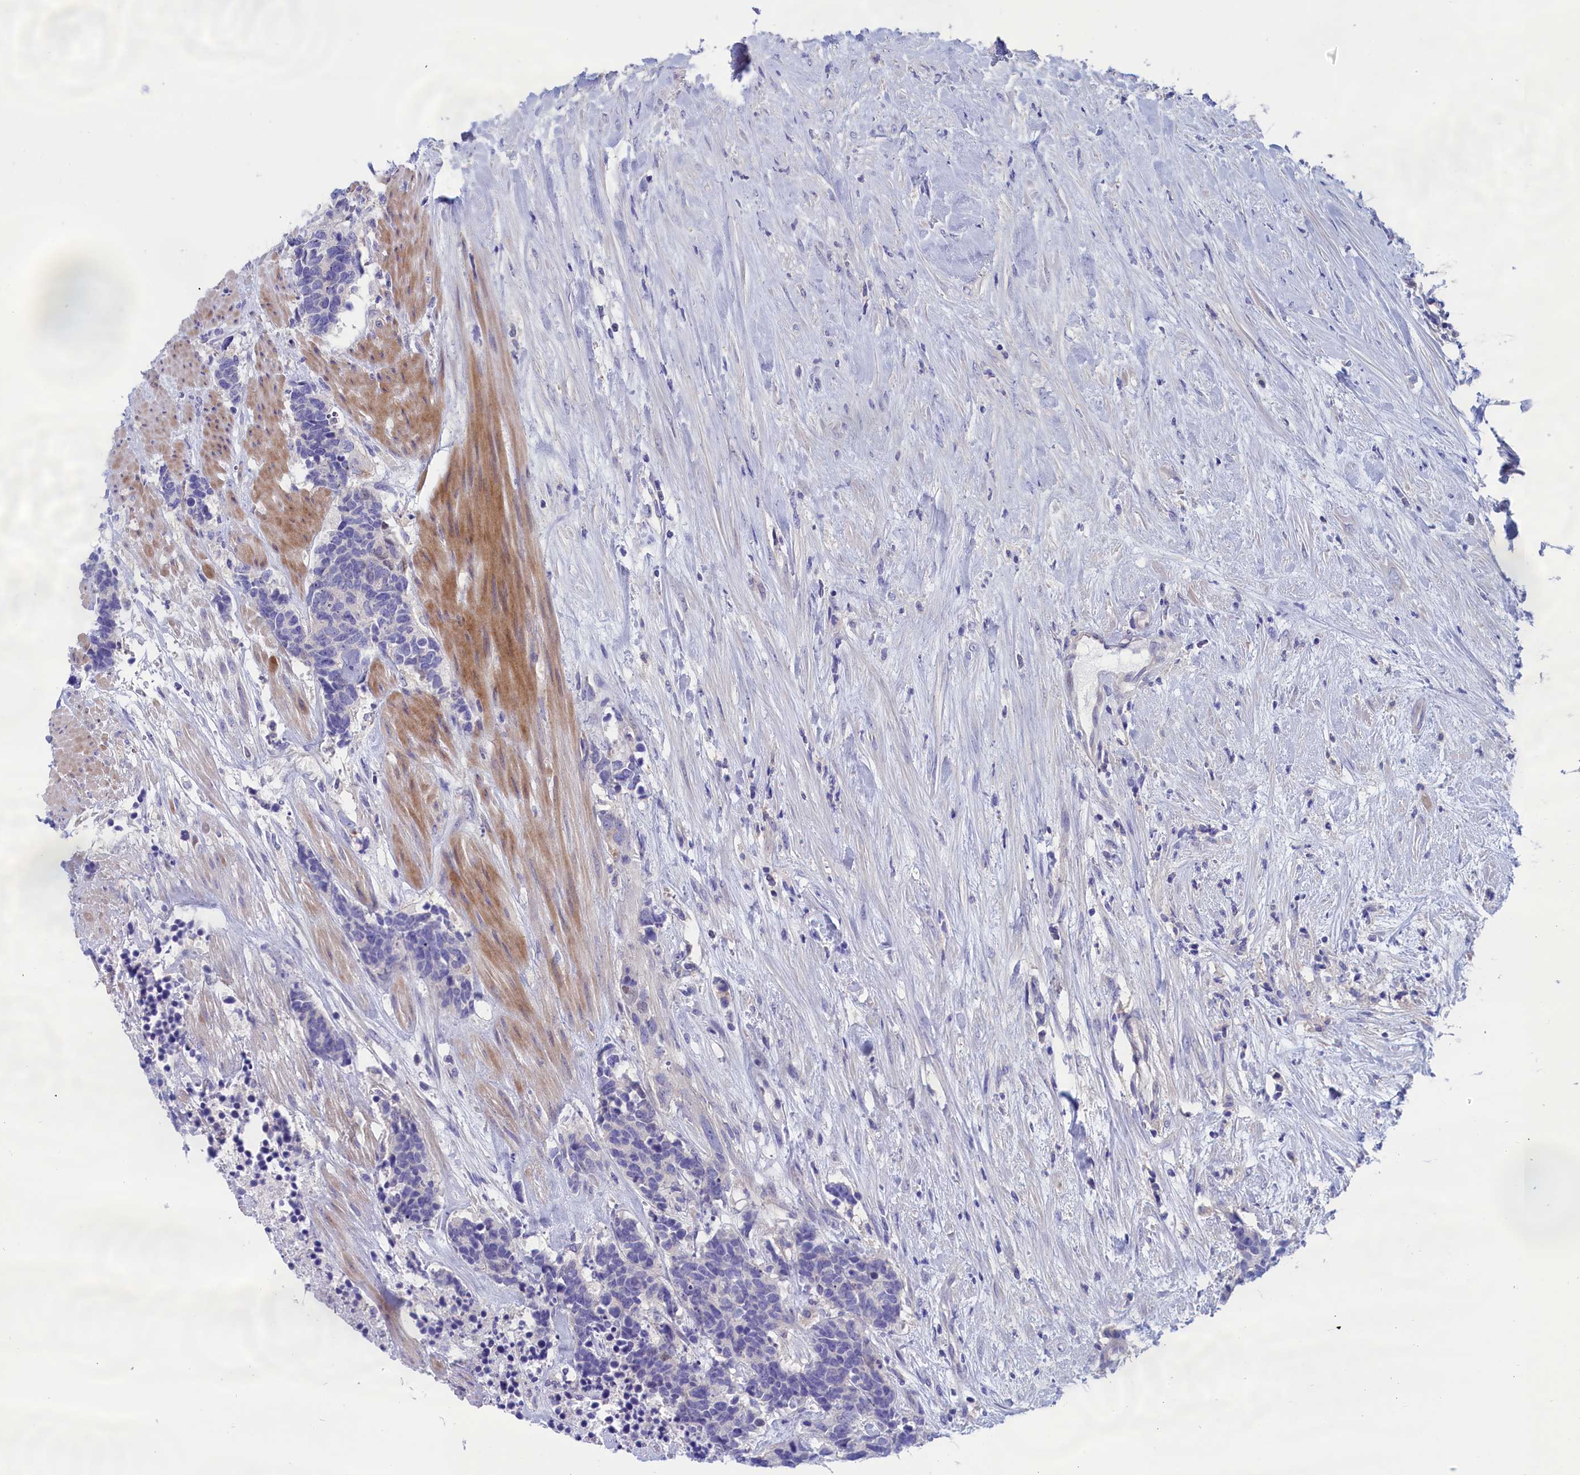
{"staining": {"intensity": "negative", "quantity": "none", "location": "none"}, "tissue": "carcinoid", "cell_type": "Tumor cells", "image_type": "cancer", "snomed": [{"axis": "morphology", "description": "Carcinoma, NOS"}, {"axis": "morphology", "description": "Carcinoid, malignant, NOS"}, {"axis": "topography", "description": "Prostate"}], "caption": "Carcinoma was stained to show a protein in brown. There is no significant positivity in tumor cells. (DAB (3,3'-diaminobenzidine) IHC, high magnification).", "gene": "VPS35L", "patient": {"sex": "male", "age": 57}}